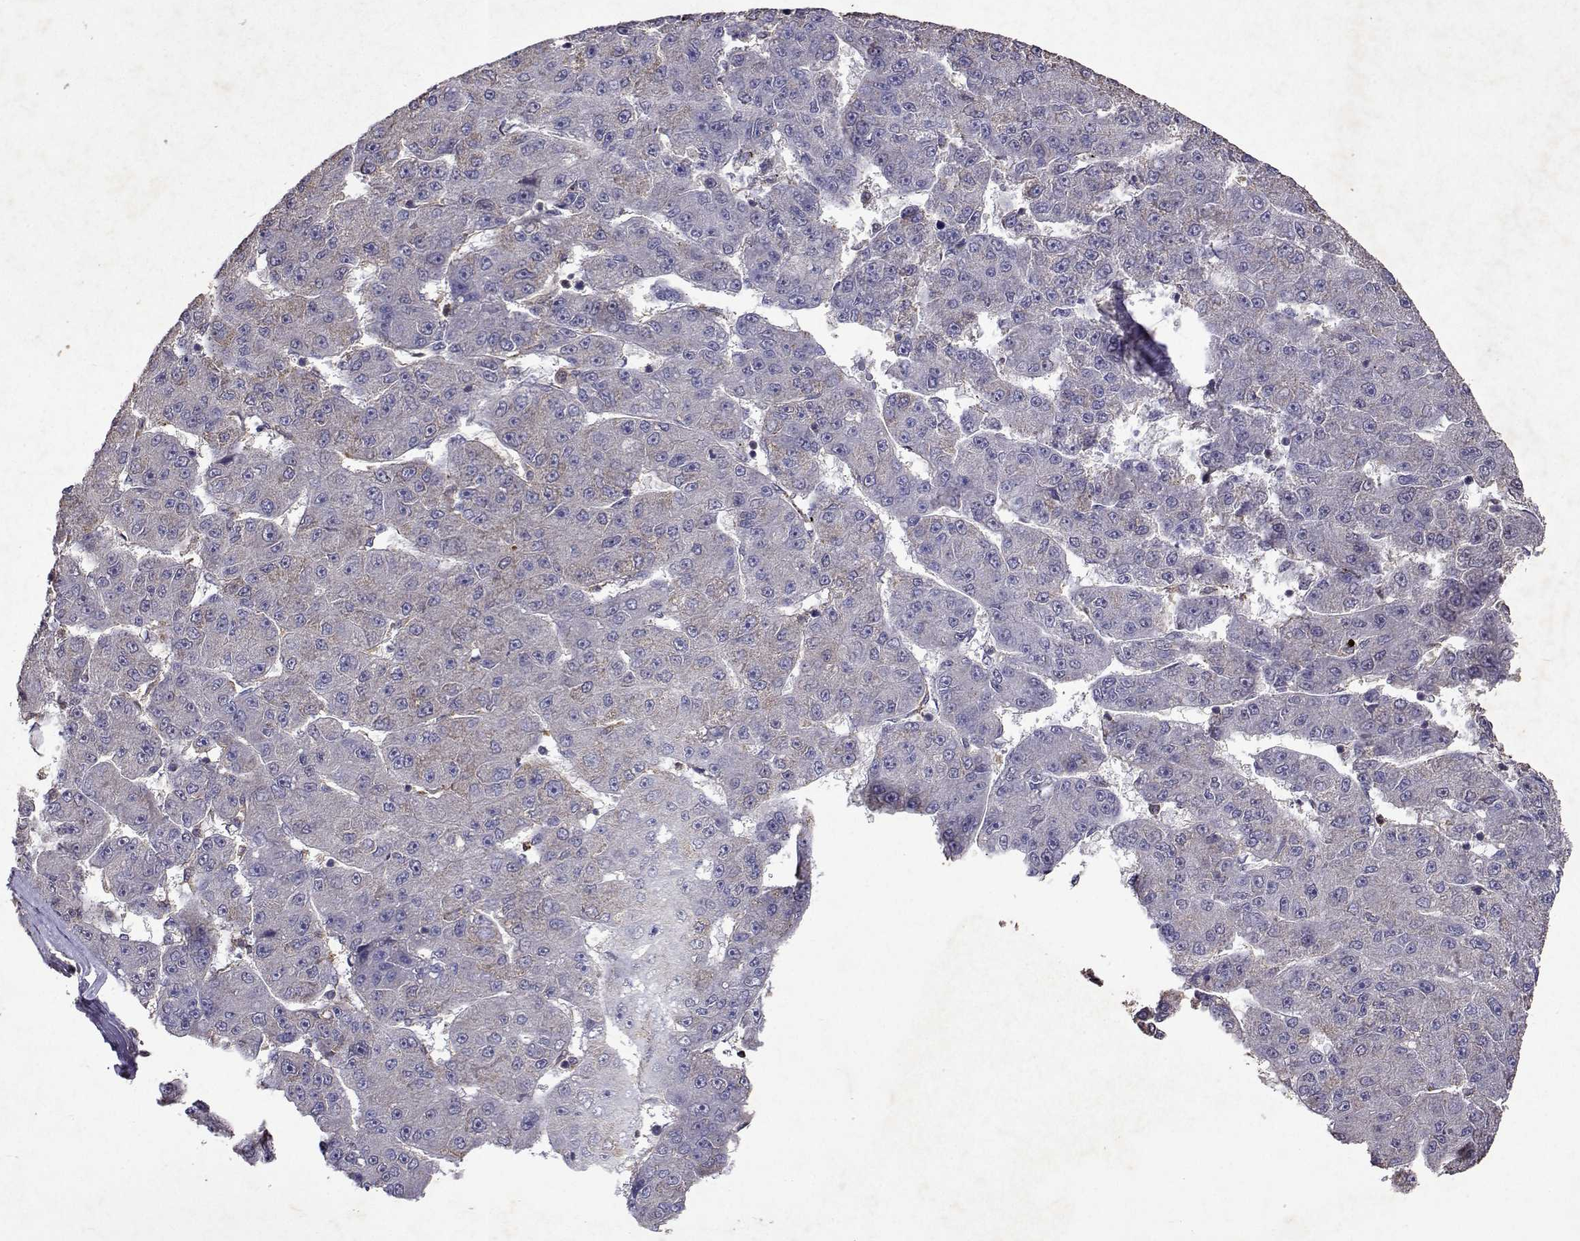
{"staining": {"intensity": "negative", "quantity": "none", "location": "none"}, "tissue": "liver cancer", "cell_type": "Tumor cells", "image_type": "cancer", "snomed": [{"axis": "morphology", "description": "Carcinoma, Hepatocellular, NOS"}, {"axis": "topography", "description": "Liver"}], "caption": "An IHC micrograph of liver hepatocellular carcinoma is shown. There is no staining in tumor cells of liver hepatocellular carcinoma.", "gene": "APAF1", "patient": {"sex": "male", "age": 67}}